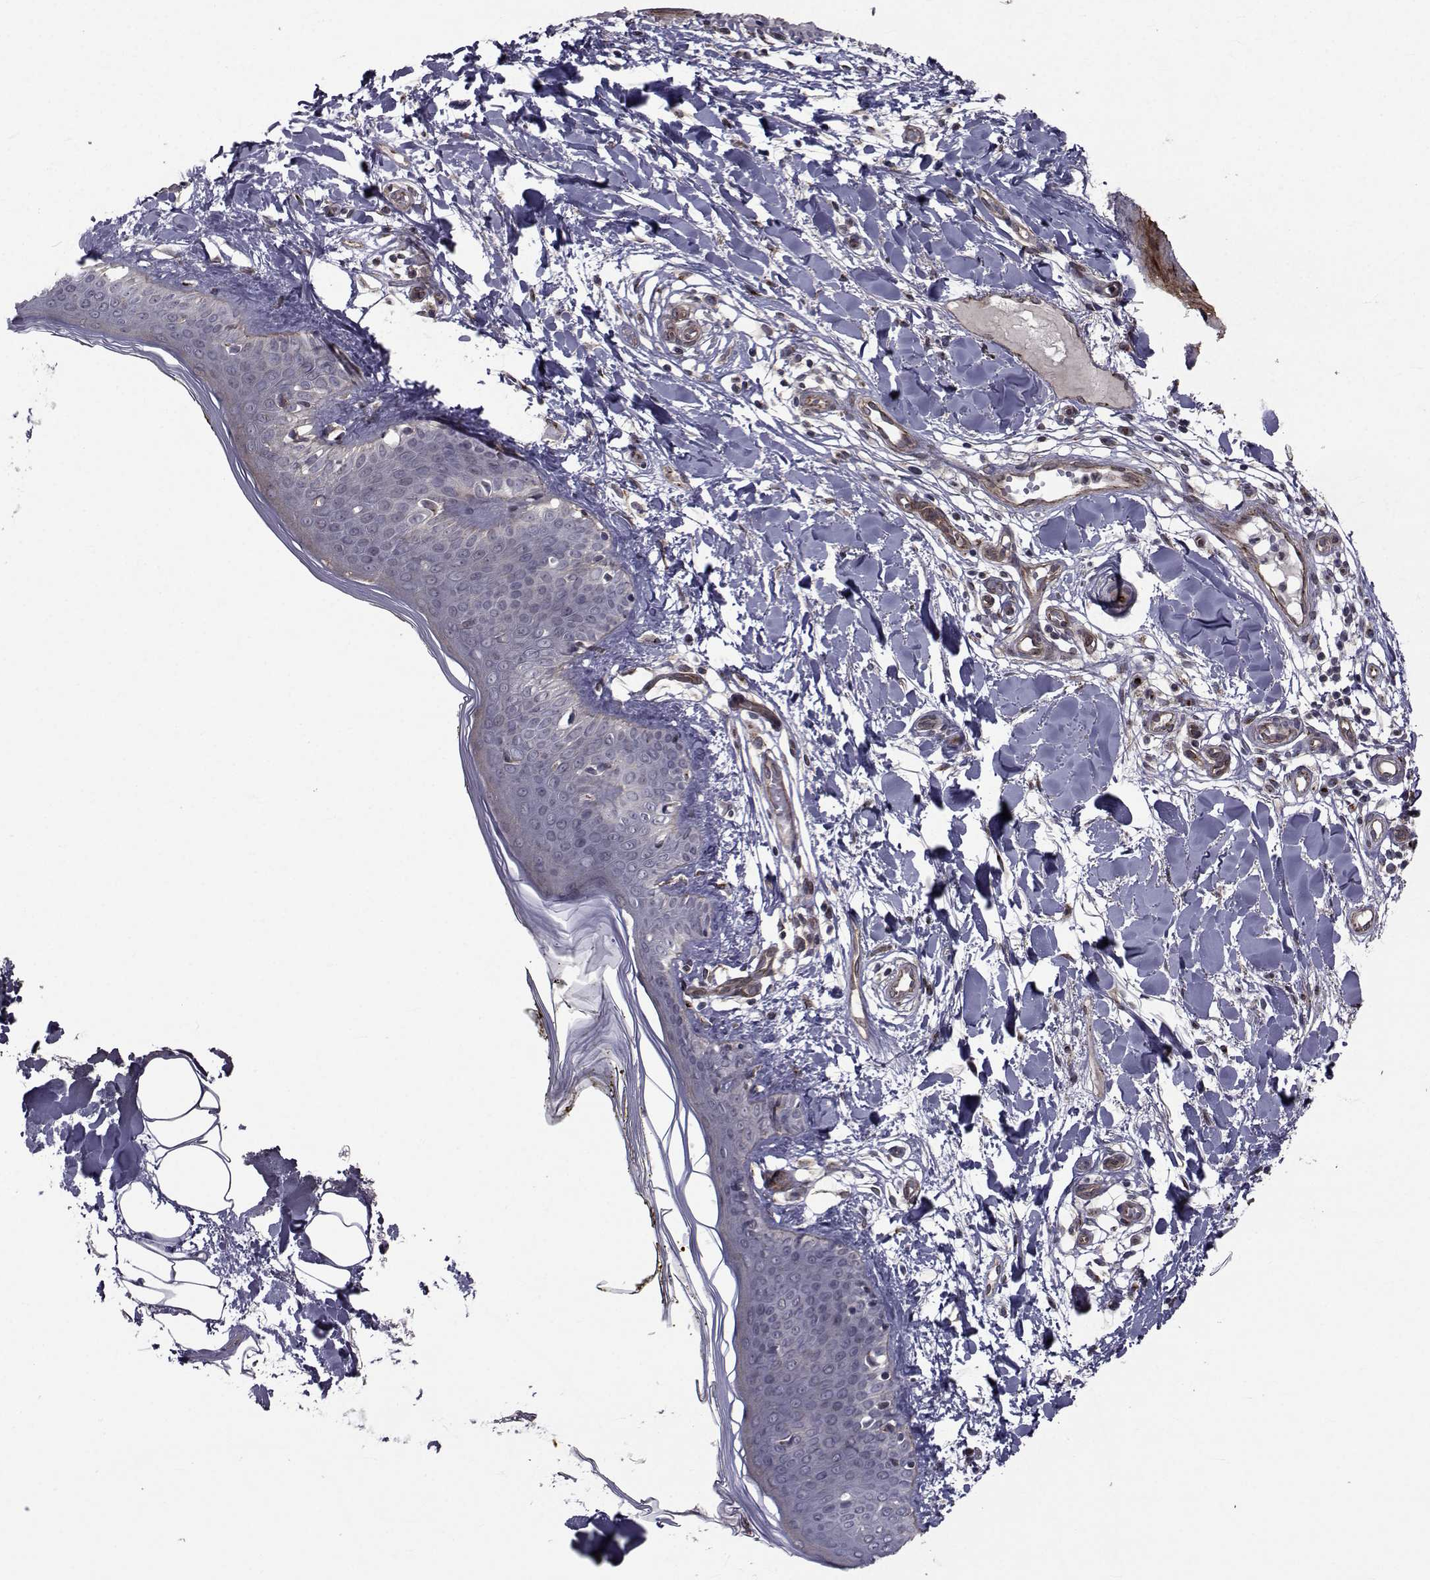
{"staining": {"intensity": "negative", "quantity": "none", "location": "none"}, "tissue": "skin", "cell_type": "Fibroblasts", "image_type": "normal", "snomed": [{"axis": "morphology", "description": "Normal tissue, NOS"}, {"axis": "topography", "description": "Skin"}], "caption": "A histopathology image of skin stained for a protein reveals no brown staining in fibroblasts.", "gene": "ATP6V1C2", "patient": {"sex": "female", "age": 34}}